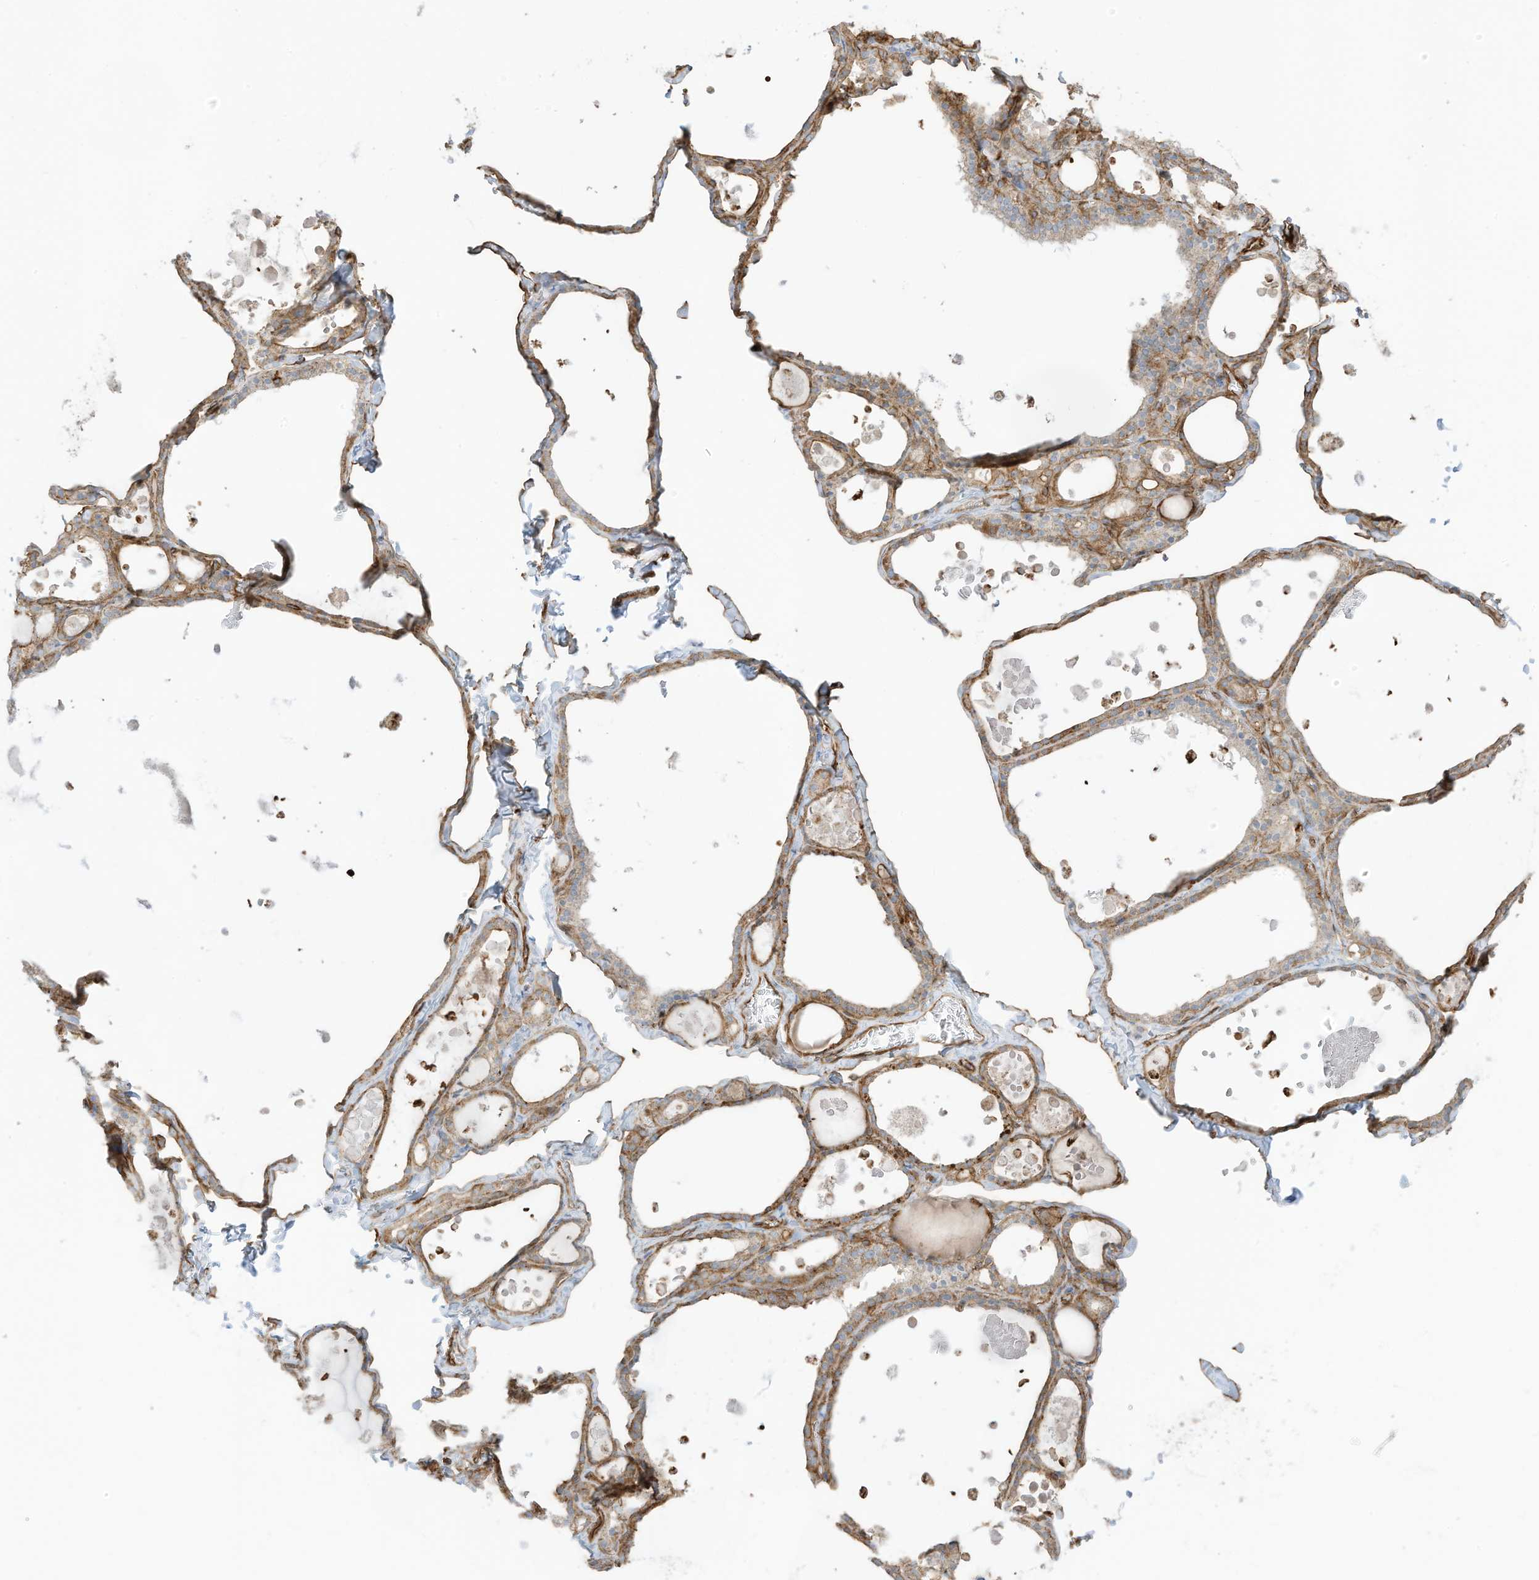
{"staining": {"intensity": "moderate", "quantity": "<25%", "location": "cytoplasmic/membranous"}, "tissue": "thyroid gland", "cell_type": "Glandular cells", "image_type": "normal", "snomed": [{"axis": "morphology", "description": "Normal tissue, NOS"}, {"axis": "topography", "description": "Thyroid gland"}], "caption": "DAB immunohistochemical staining of benign thyroid gland shows moderate cytoplasmic/membranous protein expression in approximately <25% of glandular cells. (Brightfield microscopy of DAB IHC at high magnification).", "gene": "ABCB7", "patient": {"sex": "male", "age": 56}}